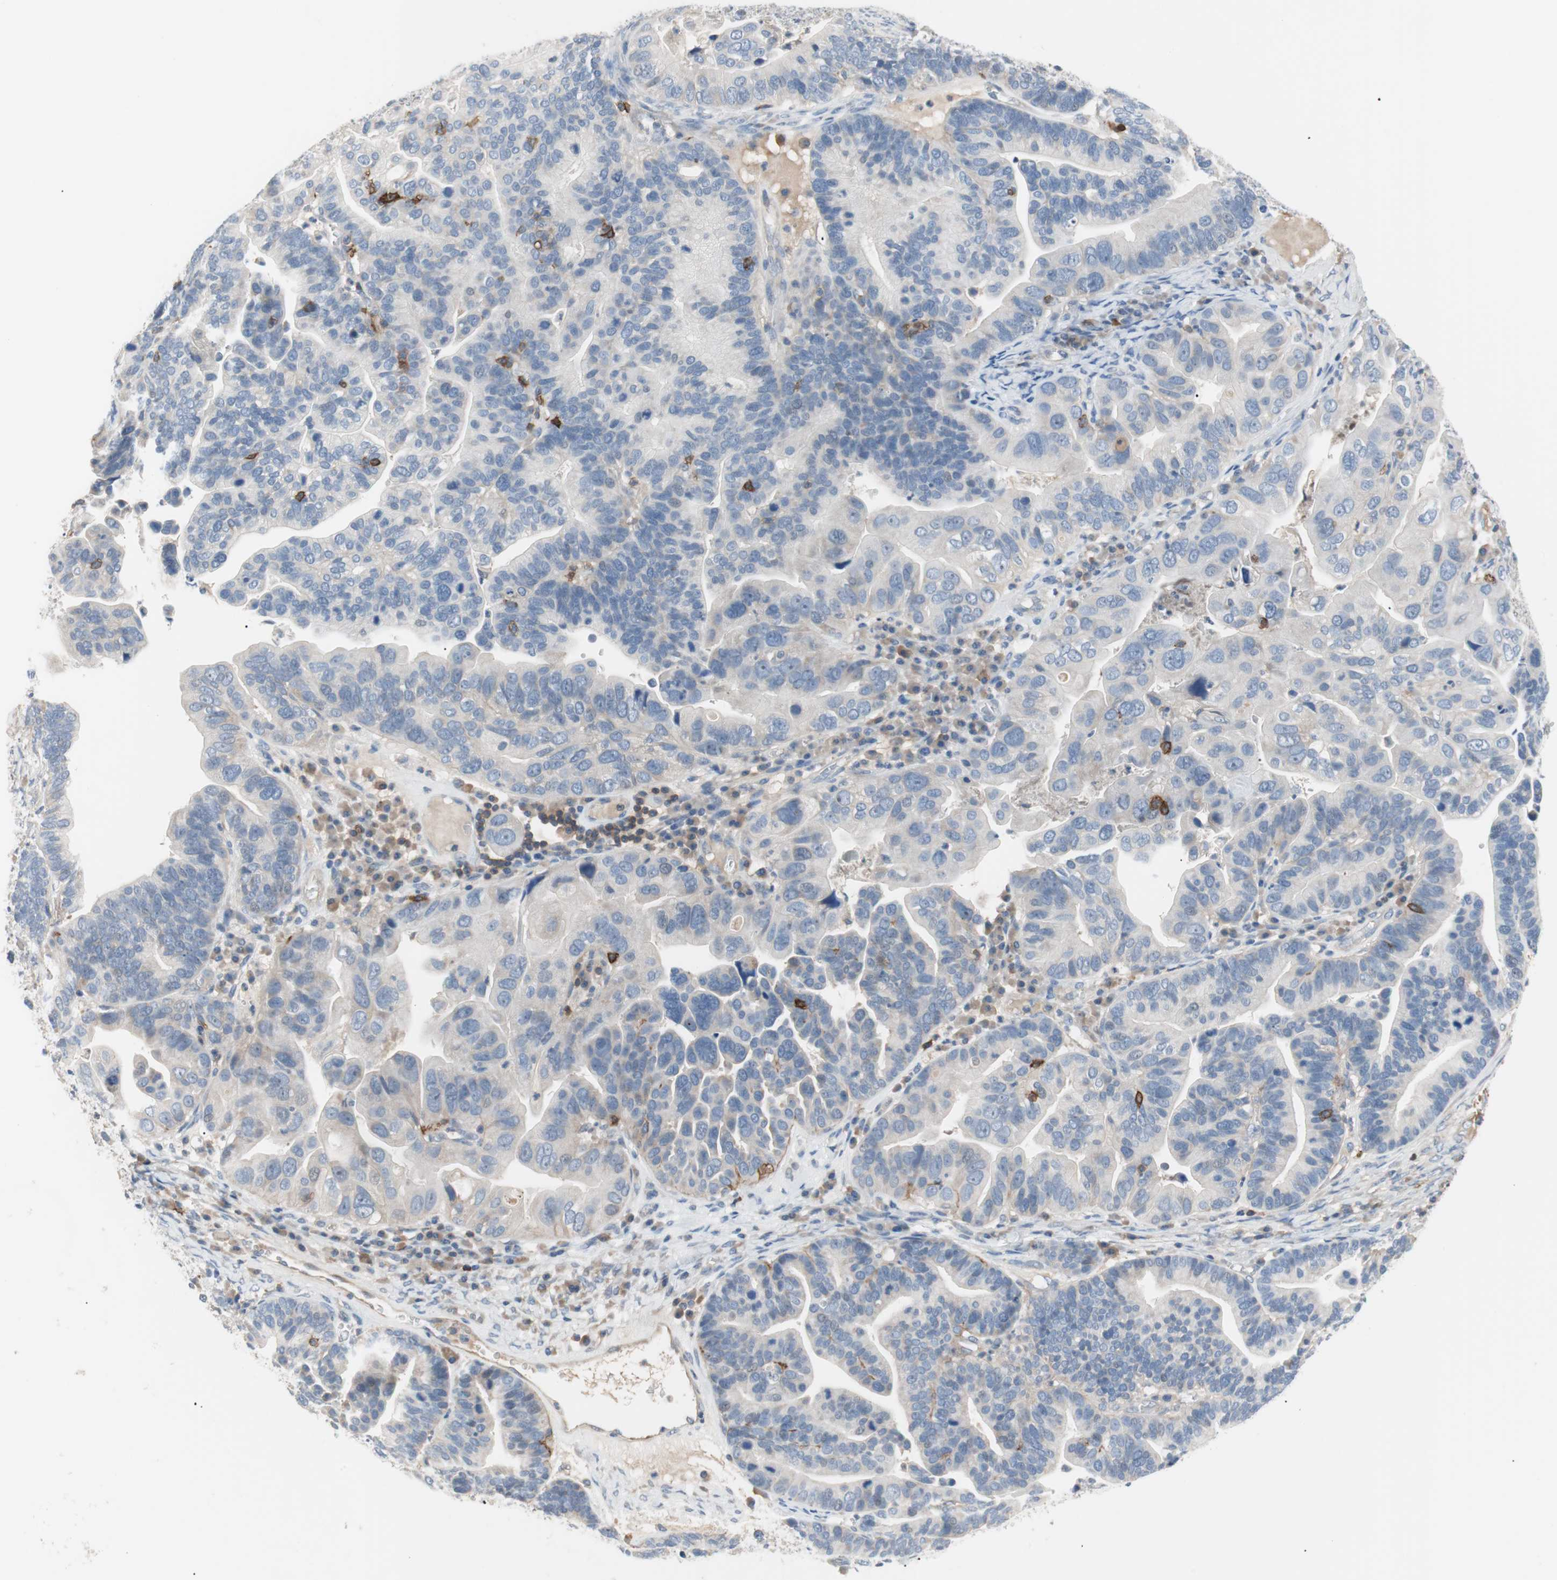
{"staining": {"intensity": "moderate", "quantity": "<25%", "location": "cytoplasmic/membranous"}, "tissue": "ovarian cancer", "cell_type": "Tumor cells", "image_type": "cancer", "snomed": [{"axis": "morphology", "description": "Cystadenocarcinoma, serous, NOS"}, {"axis": "topography", "description": "Ovary"}], "caption": "This photomicrograph reveals serous cystadenocarcinoma (ovarian) stained with IHC to label a protein in brown. The cytoplasmic/membranous of tumor cells show moderate positivity for the protein. Nuclei are counter-stained blue.", "gene": "TNFRSF18", "patient": {"sex": "female", "age": 56}}